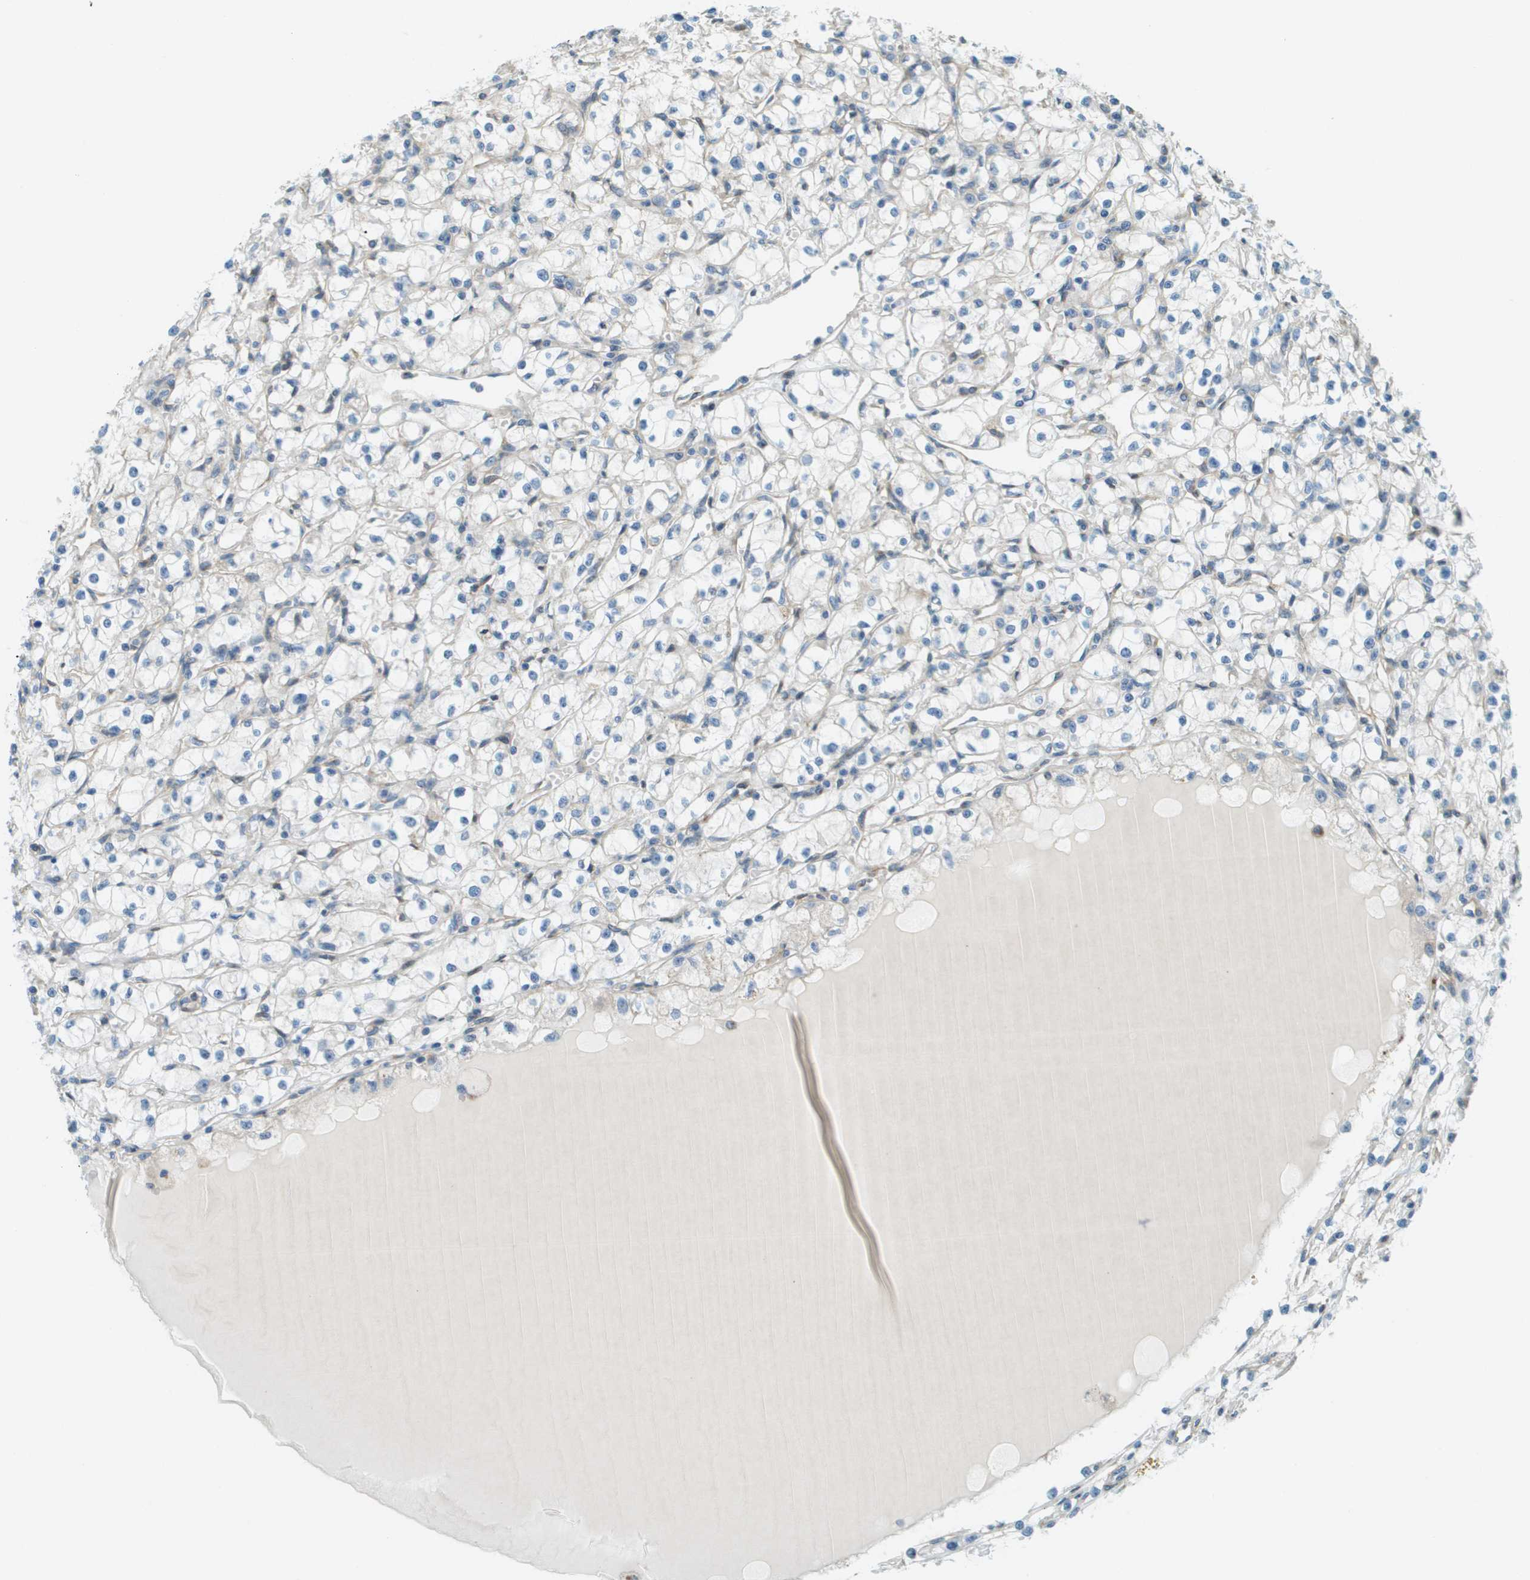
{"staining": {"intensity": "negative", "quantity": "none", "location": "none"}, "tissue": "renal cancer", "cell_type": "Tumor cells", "image_type": "cancer", "snomed": [{"axis": "morphology", "description": "Adenocarcinoma, NOS"}, {"axis": "topography", "description": "Kidney"}], "caption": "Tumor cells are negative for protein expression in human renal adenocarcinoma.", "gene": "ACBD3", "patient": {"sex": "male", "age": 56}}